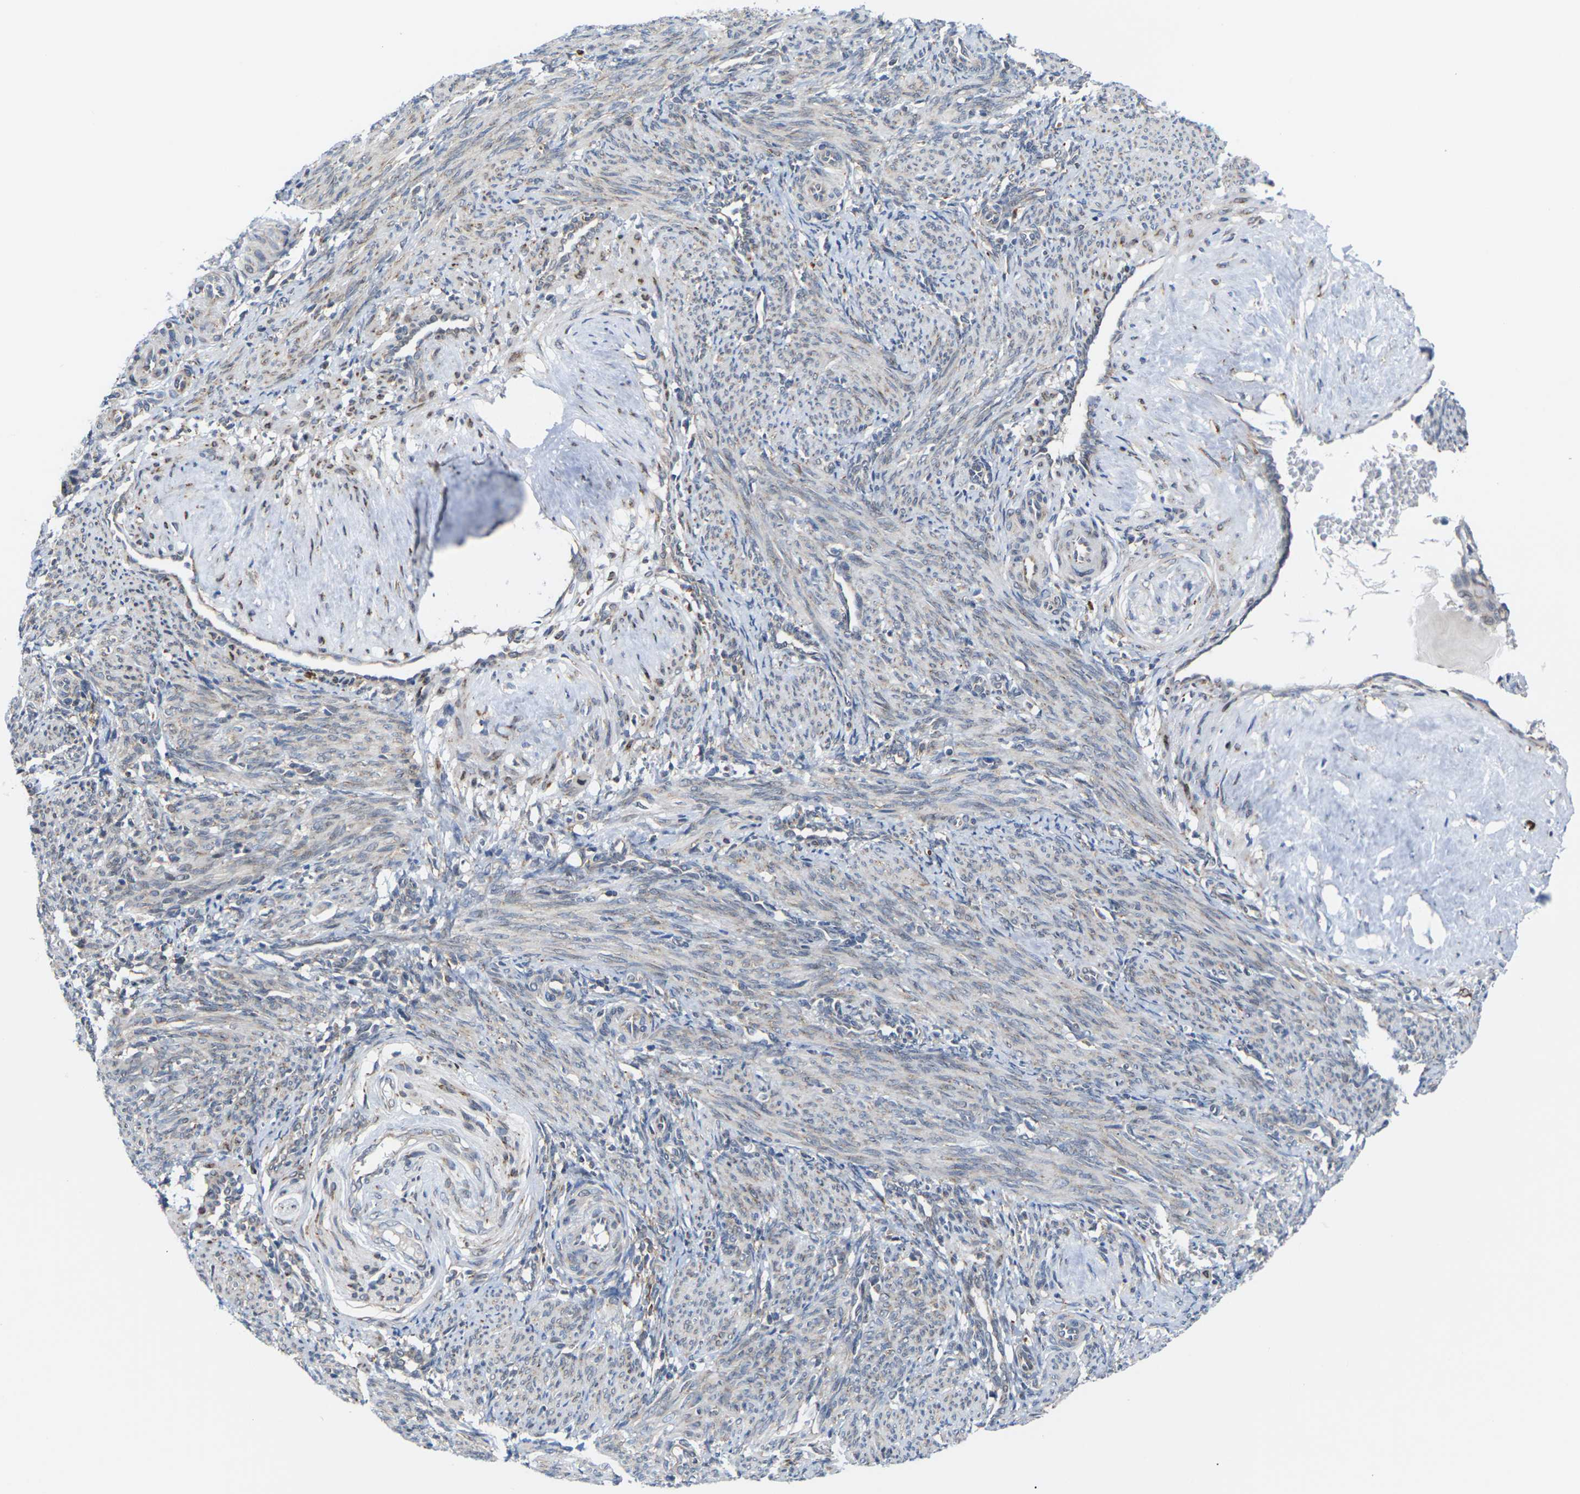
{"staining": {"intensity": "weak", "quantity": "25%-75%", "location": "cytoplasmic/membranous"}, "tissue": "smooth muscle", "cell_type": "Smooth muscle cells", "image_type": "normal", "snomed": [{"axis": "morphology", "description": "Normal tissue, NOS"}, {"axis": "topography", "description": "Endometrium"}], "caption": "Immunohistochemistry (IHC) of unremarkable human smooth muscle reveals low levels of weak cytoplasmic/membranous positivity in approximately 25%-75% of smooth muscle cells. (brown staining indicates protein expression, while blue staining denotes nuclei).", "gene": "PDZK1IP1", "patient": {"sex": "female", "age": 33}}